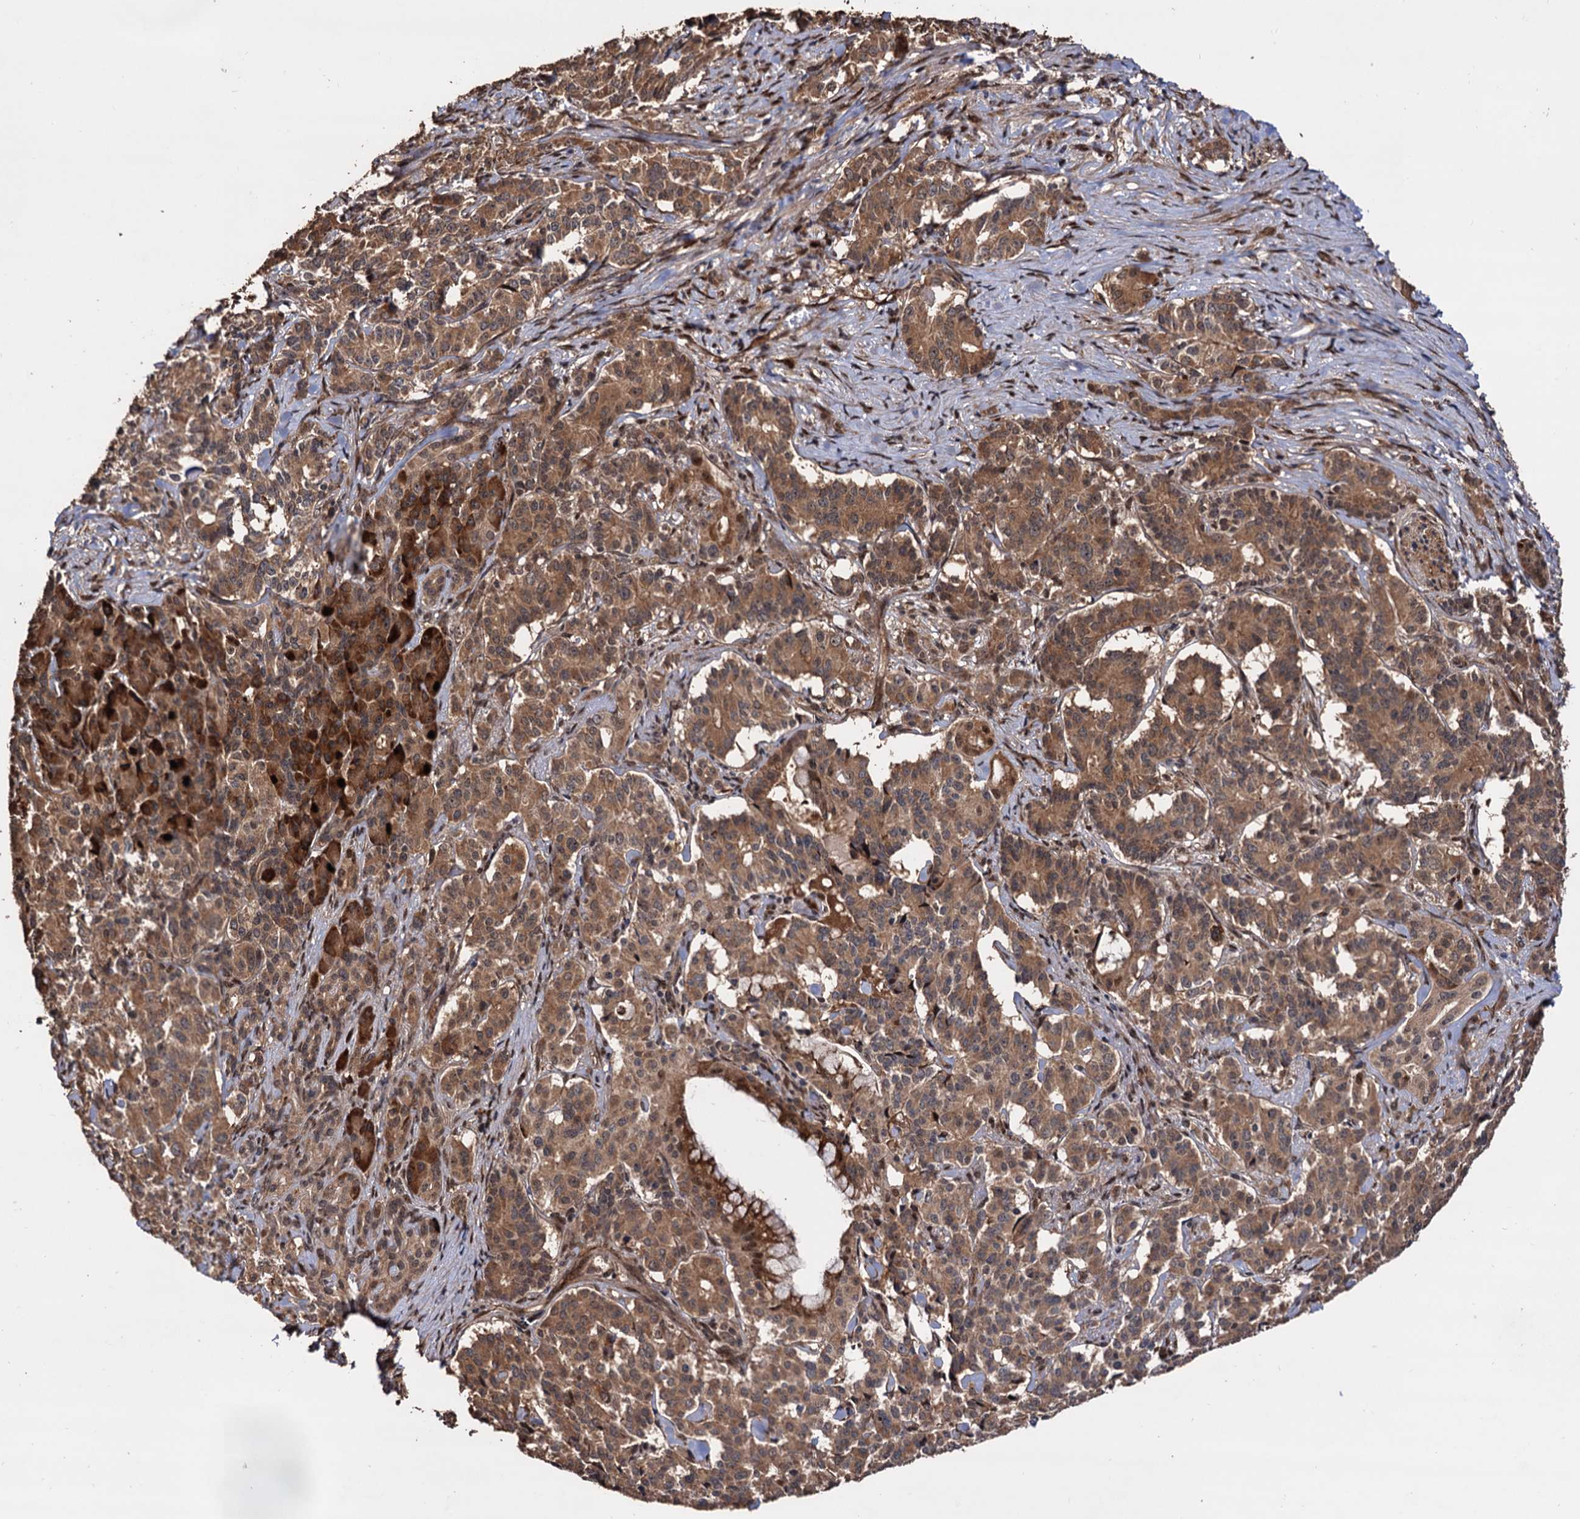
{"staining": {"intensity": "moderate", "quantity": ">75%", "location": "cytoplasmic/membranous"}, "tissue": "pancreatic cancer", "cell_type": "Tumor cells", "image_type": "cancer", "snomed": [{"axis": "morphology", "description": "Adenocarcinoma, NOS"}, {"axis": "topography", "description": "Pancreas"}], "caption": "Protein staining of pancreatic adenocarcinoma tissue demonstrates moderate cytoplasmic/membranous positivity in approximately >75% of tumor cells.", "gene": "PIGB", "patient": {"sex": "female", "age": 74}}